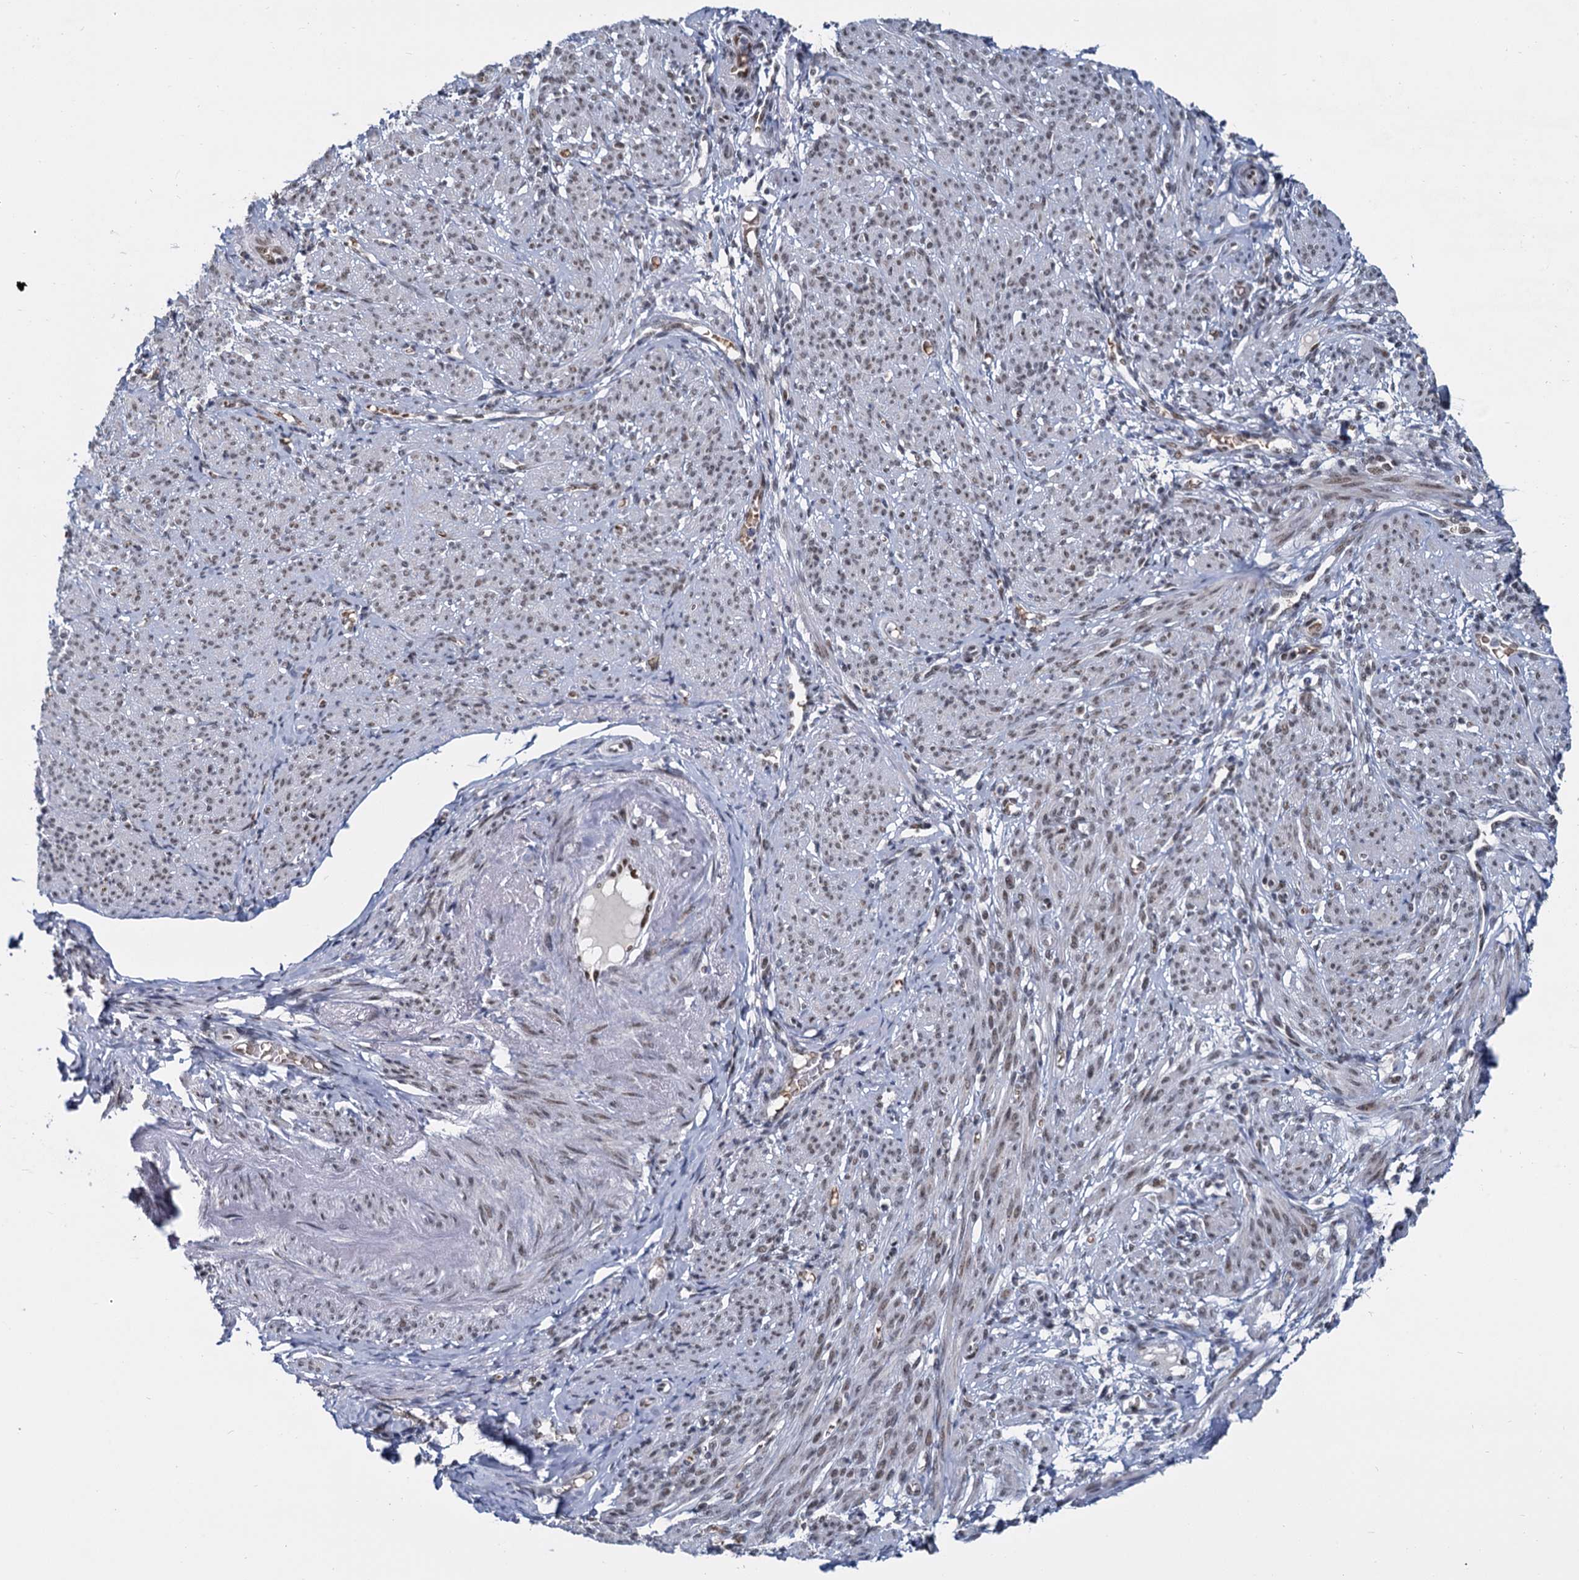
{"staining": {"intensity": "strong", "quantity": "<25%", "location": "nuclear"}, "tissue": "smooth muscle", "cell_type": "Smooth muscle cells", "image_type": "normal", "snomed": [{"axis": "morphology", "description": "Normal tissue, NOS"}, {"axis": "topography", "description": "Smooth muscle"}], "caption": "Smooth muscle stained with a brown dye exhibits strong nuclear positive positivity in approximately <25% of smooth muscle cells.", "gene": "RPRD1A", "patient": {"sex": "female", "age": 39}}